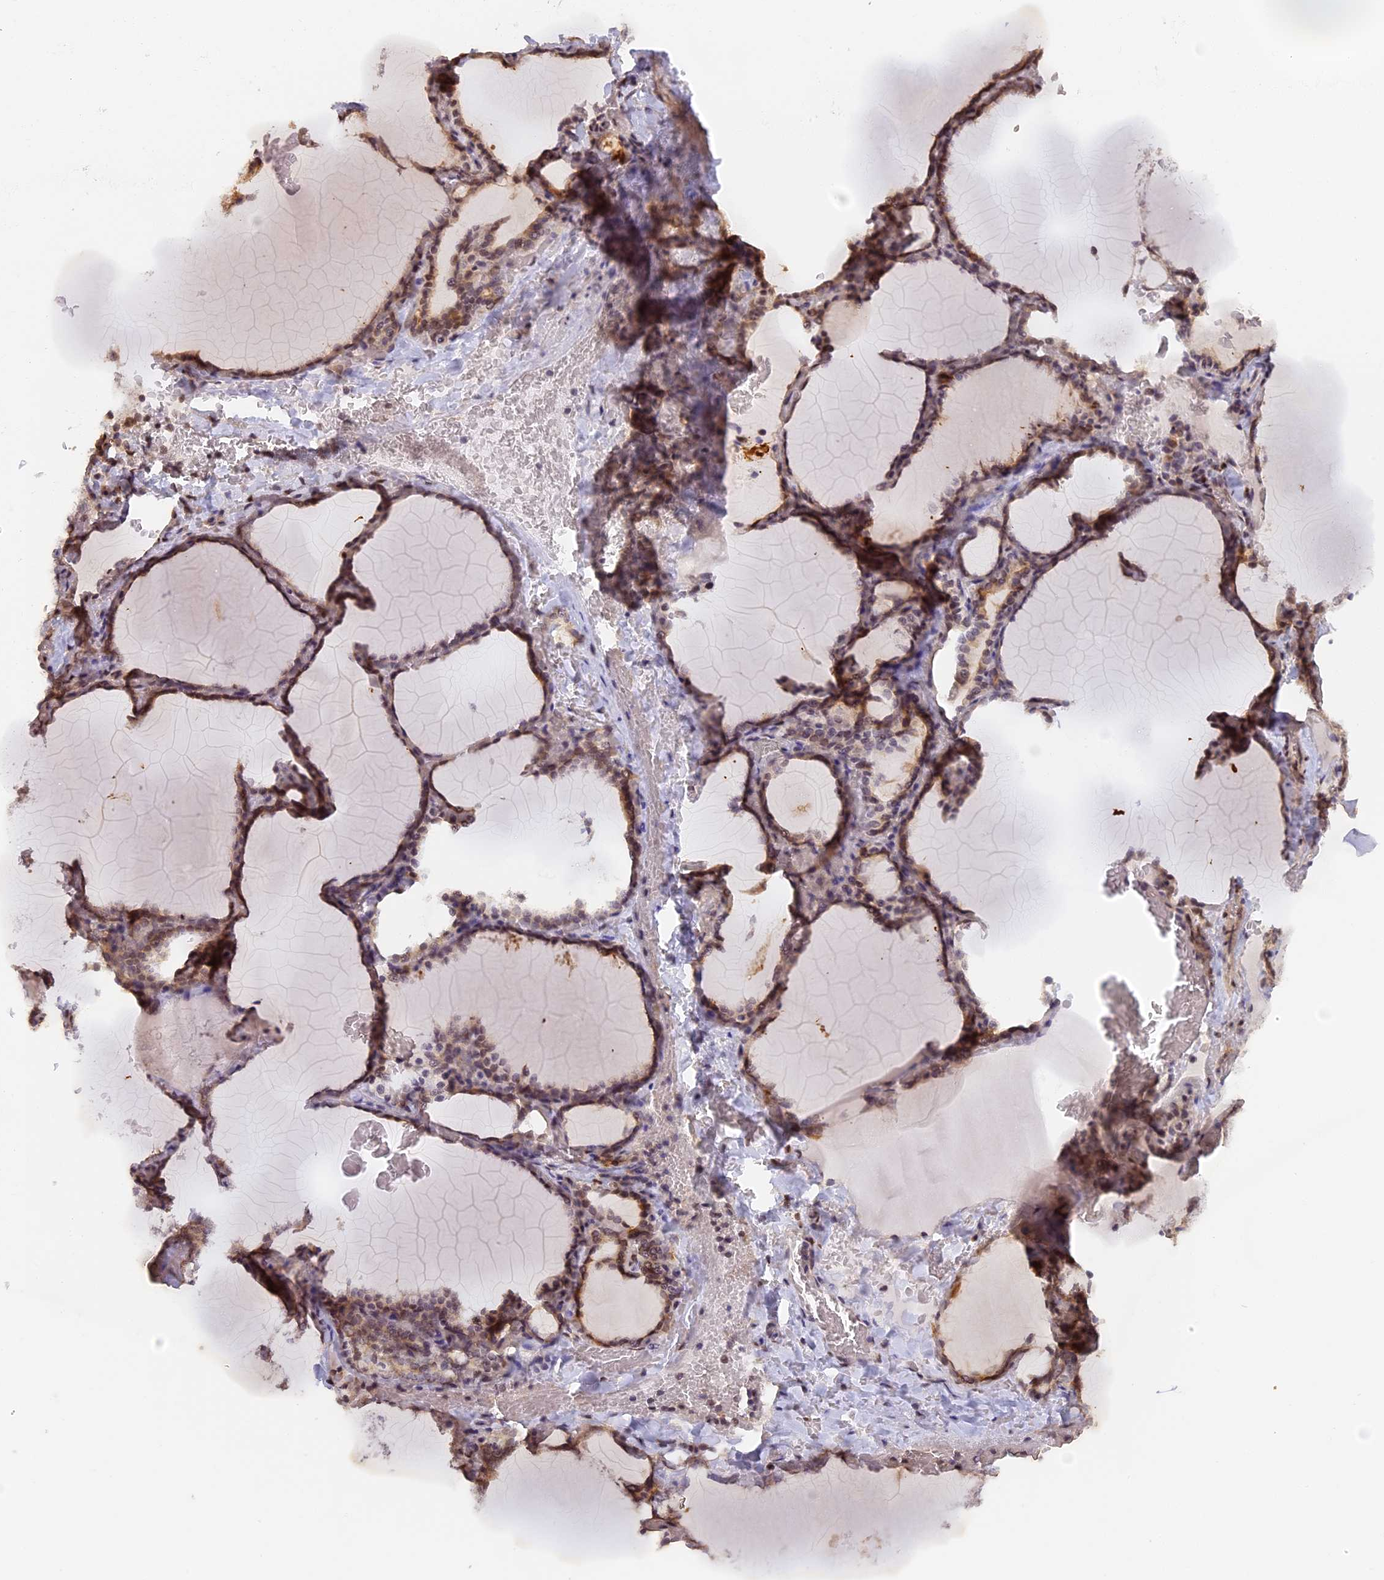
{"staining": {"intensity": "moderate", "quantity": ">75%", "location": "cytoplasmic/membranous,nuclear"}, "tissue": "thyroid gland", "cell_type": "Glandular cells", "image_type": "normal", "snomed": [{"axis": "morphology", "description": "Normal tissue, NOS"}, {"axis": "topography", "description": "Thyroid gland"}], "caption": "Human thyroid gland stained with a protein marker demonstrates moderate staining in glandular cells.", "gene": "MYBL2", "patient": {"sex": "female", "age": 39}}